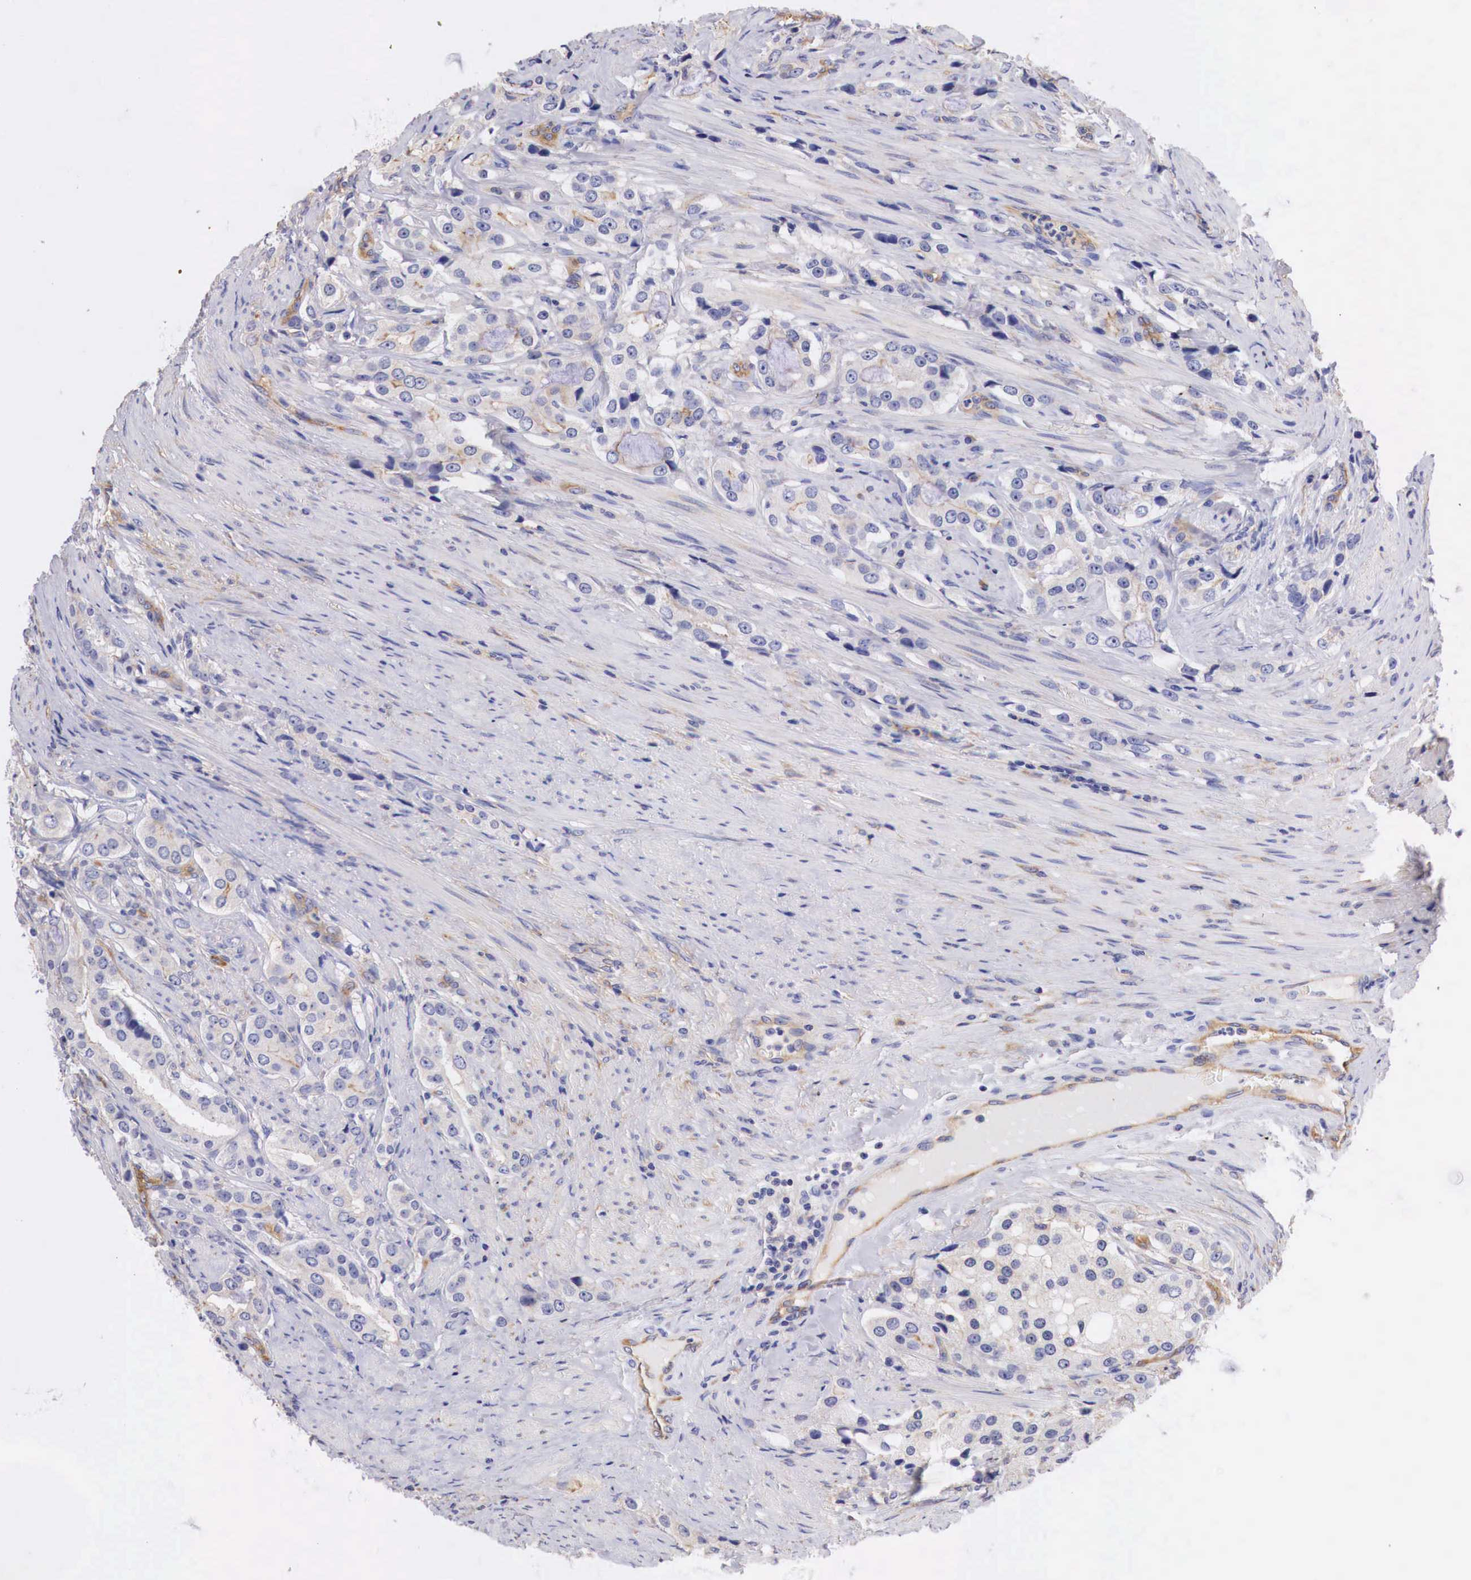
{"staining": {"intensity": "weak", "quantity": "<25%", "location": "cytoplasmic/membranous"}, "tissue": "prostate cancer", "cell_type": "Tumor cells", "image_type": "cancer", "snomed": [{"axis": "morphology", "description": "Adenocarcinoma, Medium grade"}, {"axis": "topography", "description": "Prostate"}], "caption": "The photomicrograph shows no significant expression in tumor cells of prostate cancer (medium-grade adenocarcinoma).", "gene": "RDX", "patient": {"sex": "male", "age": 72}}